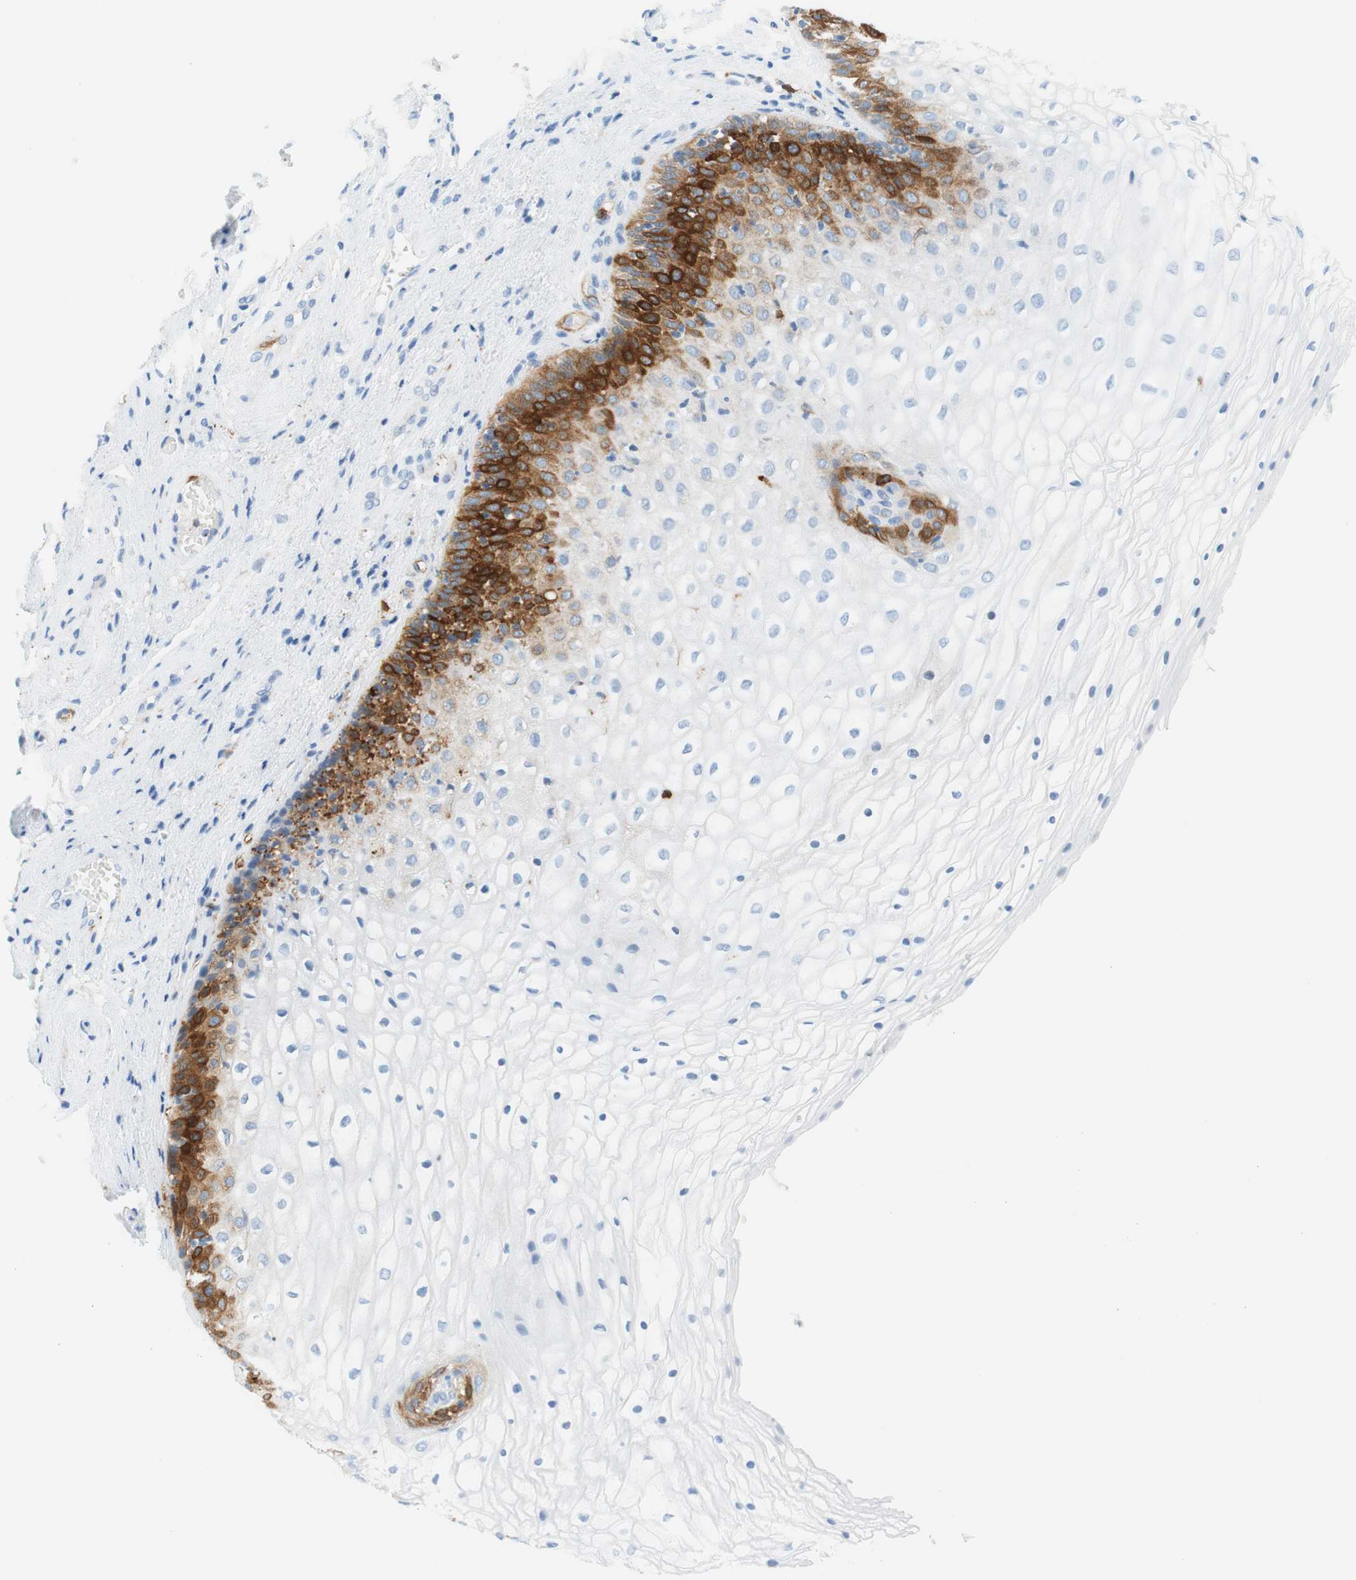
{"staining": {"intensity": "strong", "quantity": "<25%", "location": "cytoplasmic/membranous"}, "tissue": "vagina", "cell_type": "Squamous epithelial cells", "image_type": "normal", "snomed": [{"axis": "morphology", "description": "Normal tissue, NOS"}, {"axis": "topography", "description": "Vagina"}], "caption": "Brown immunohistochemical staining in unremarkable human vagina shows strong cytoplasmic/membranous positivity in approximately <25% of squamous epithelial cells. Immunohistochemistry stains the protein of interest in brown and the nuclei are stained blue.", "gene": "STMN1", "patient": {"sex": "female", "age": 34}}